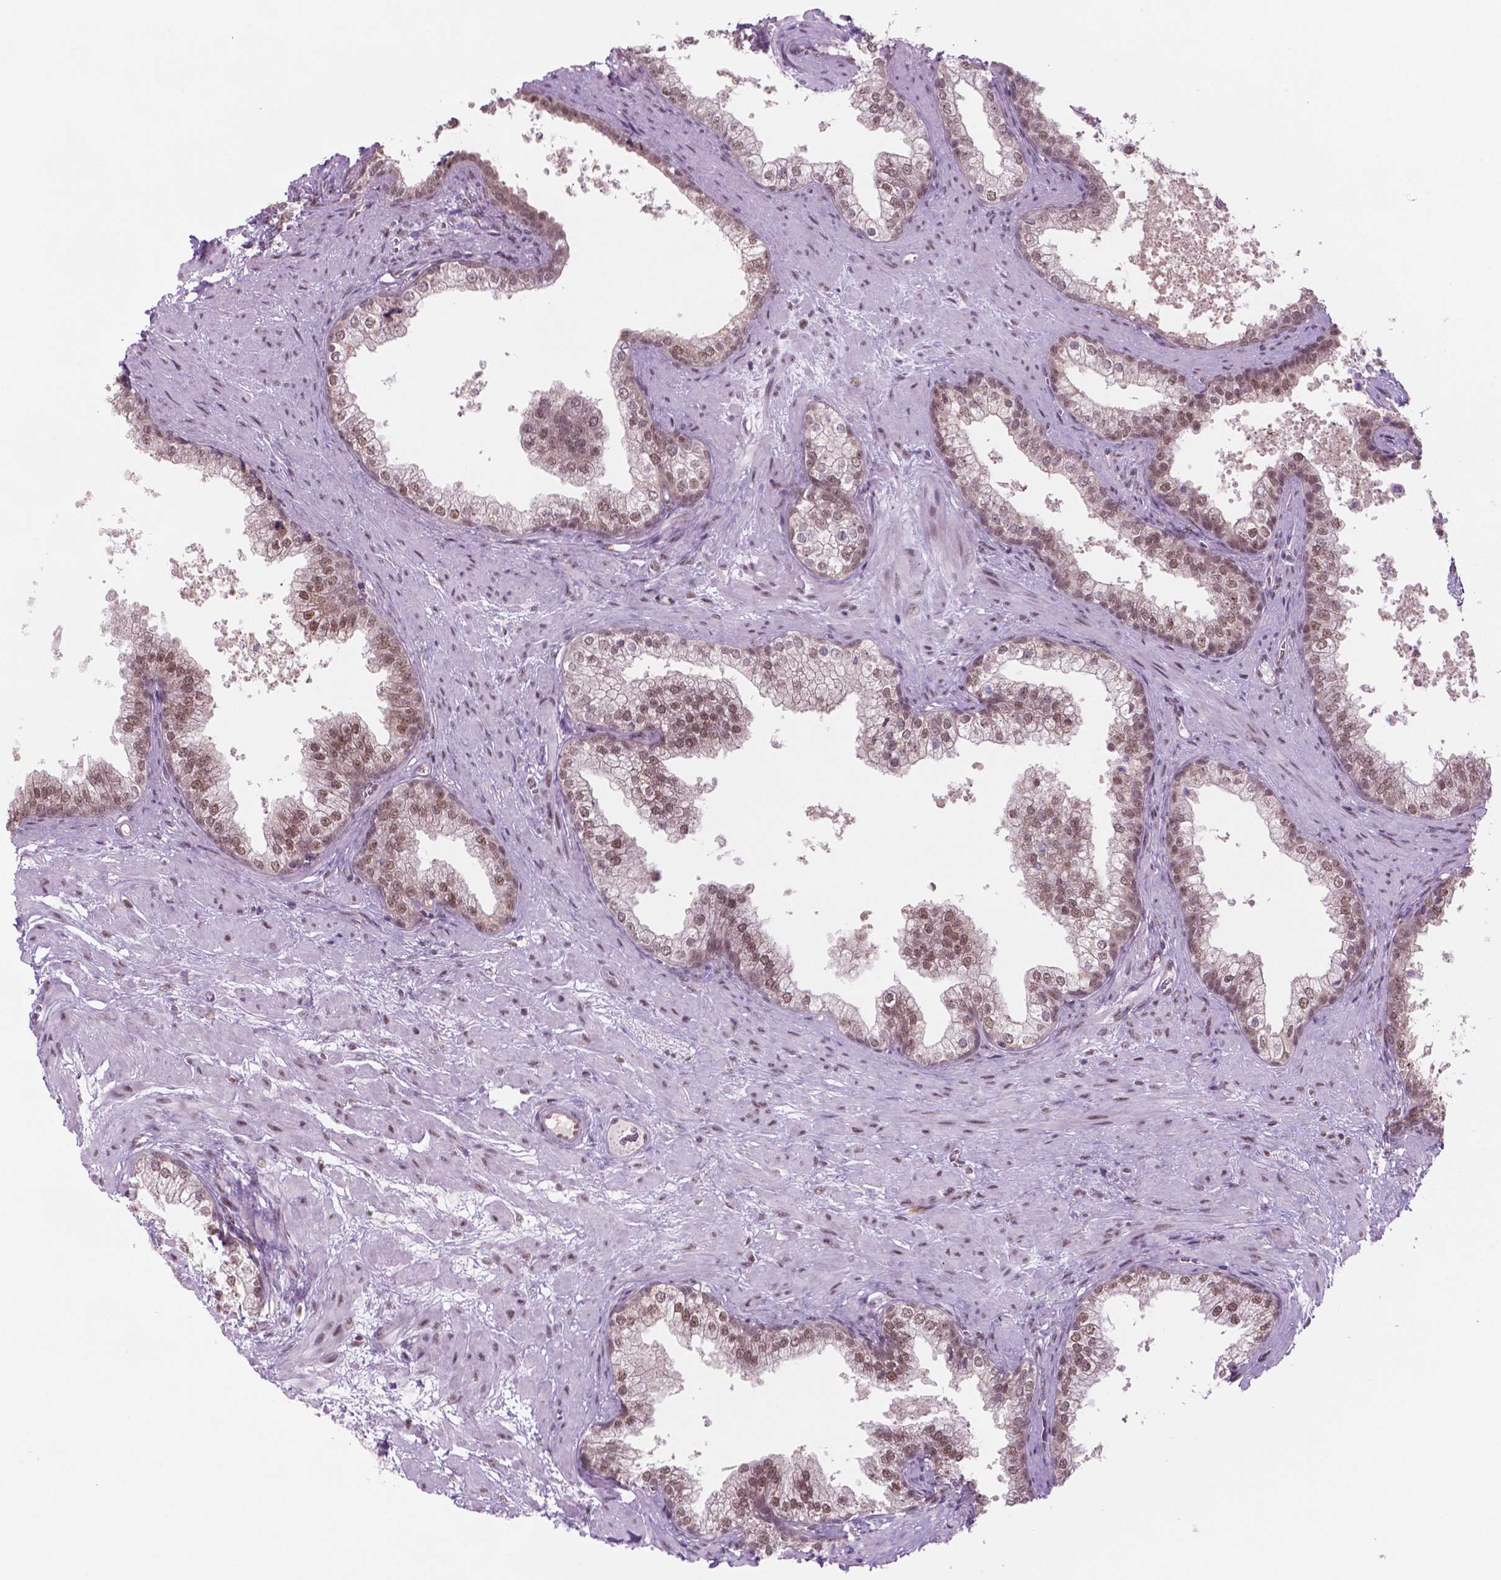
{"staining": {"intensity": "moderate", "quantity": ">75%", "location": "nuclear"}, "tissue": "prostate", "cell_type": "Glandular cells", "image_type": "normal", "snomed": [{"axis": "morphology", "description": "Normal tissue, NOS"}, {"axis": "topography", "description": "Prostate"}], "caption": "IHC image of unremarkable prostate stained for a protein (brown), which exhibits medium levels of moderate nuclear expression in approximately >75% of glandular cells.", "gene": "PHAX", "patient": {"sex": "male", "age": 79}}